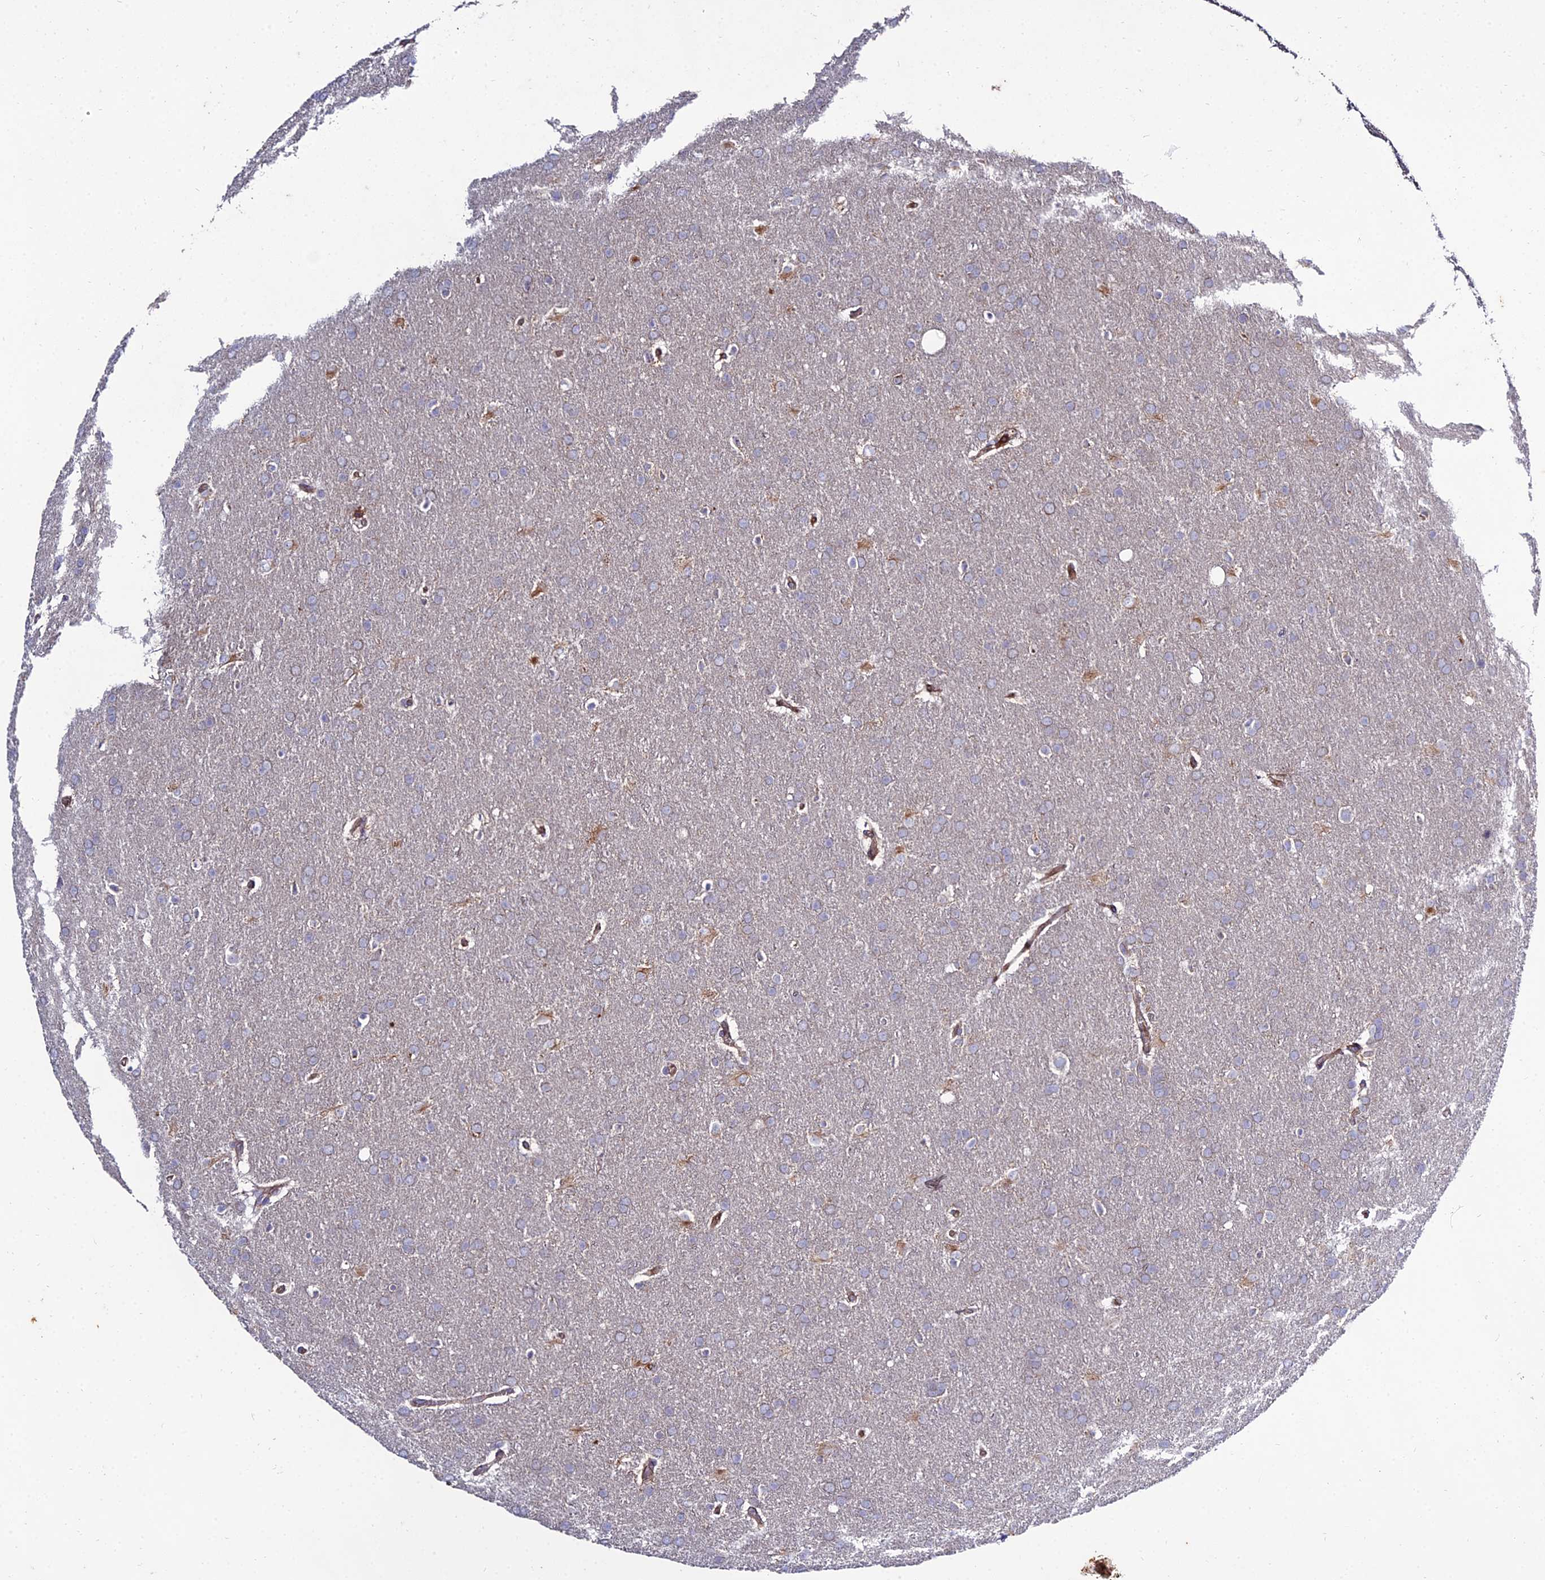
{"staining": {"intensity": "weak", "quantity": "25%-75%", "location": "cytoplasmic/membranous"}, "tissue": "glioma", "cell_type": "Tumor cells", "image_type": "cancer", "snomed": [{"axis": "morphology", "description": "Glioma, malignant, Low grade"}, {"axis": "topography", "description": "Brain"}], "caption": "Immunohistochemical staining of human glioma demonstrates low levels of weak cytoplasmic/membranous positivity in about 25%-75% of tumor cells.", "gene": "ARL6IP1", "patient": {"sex": "female", "age": 32}}